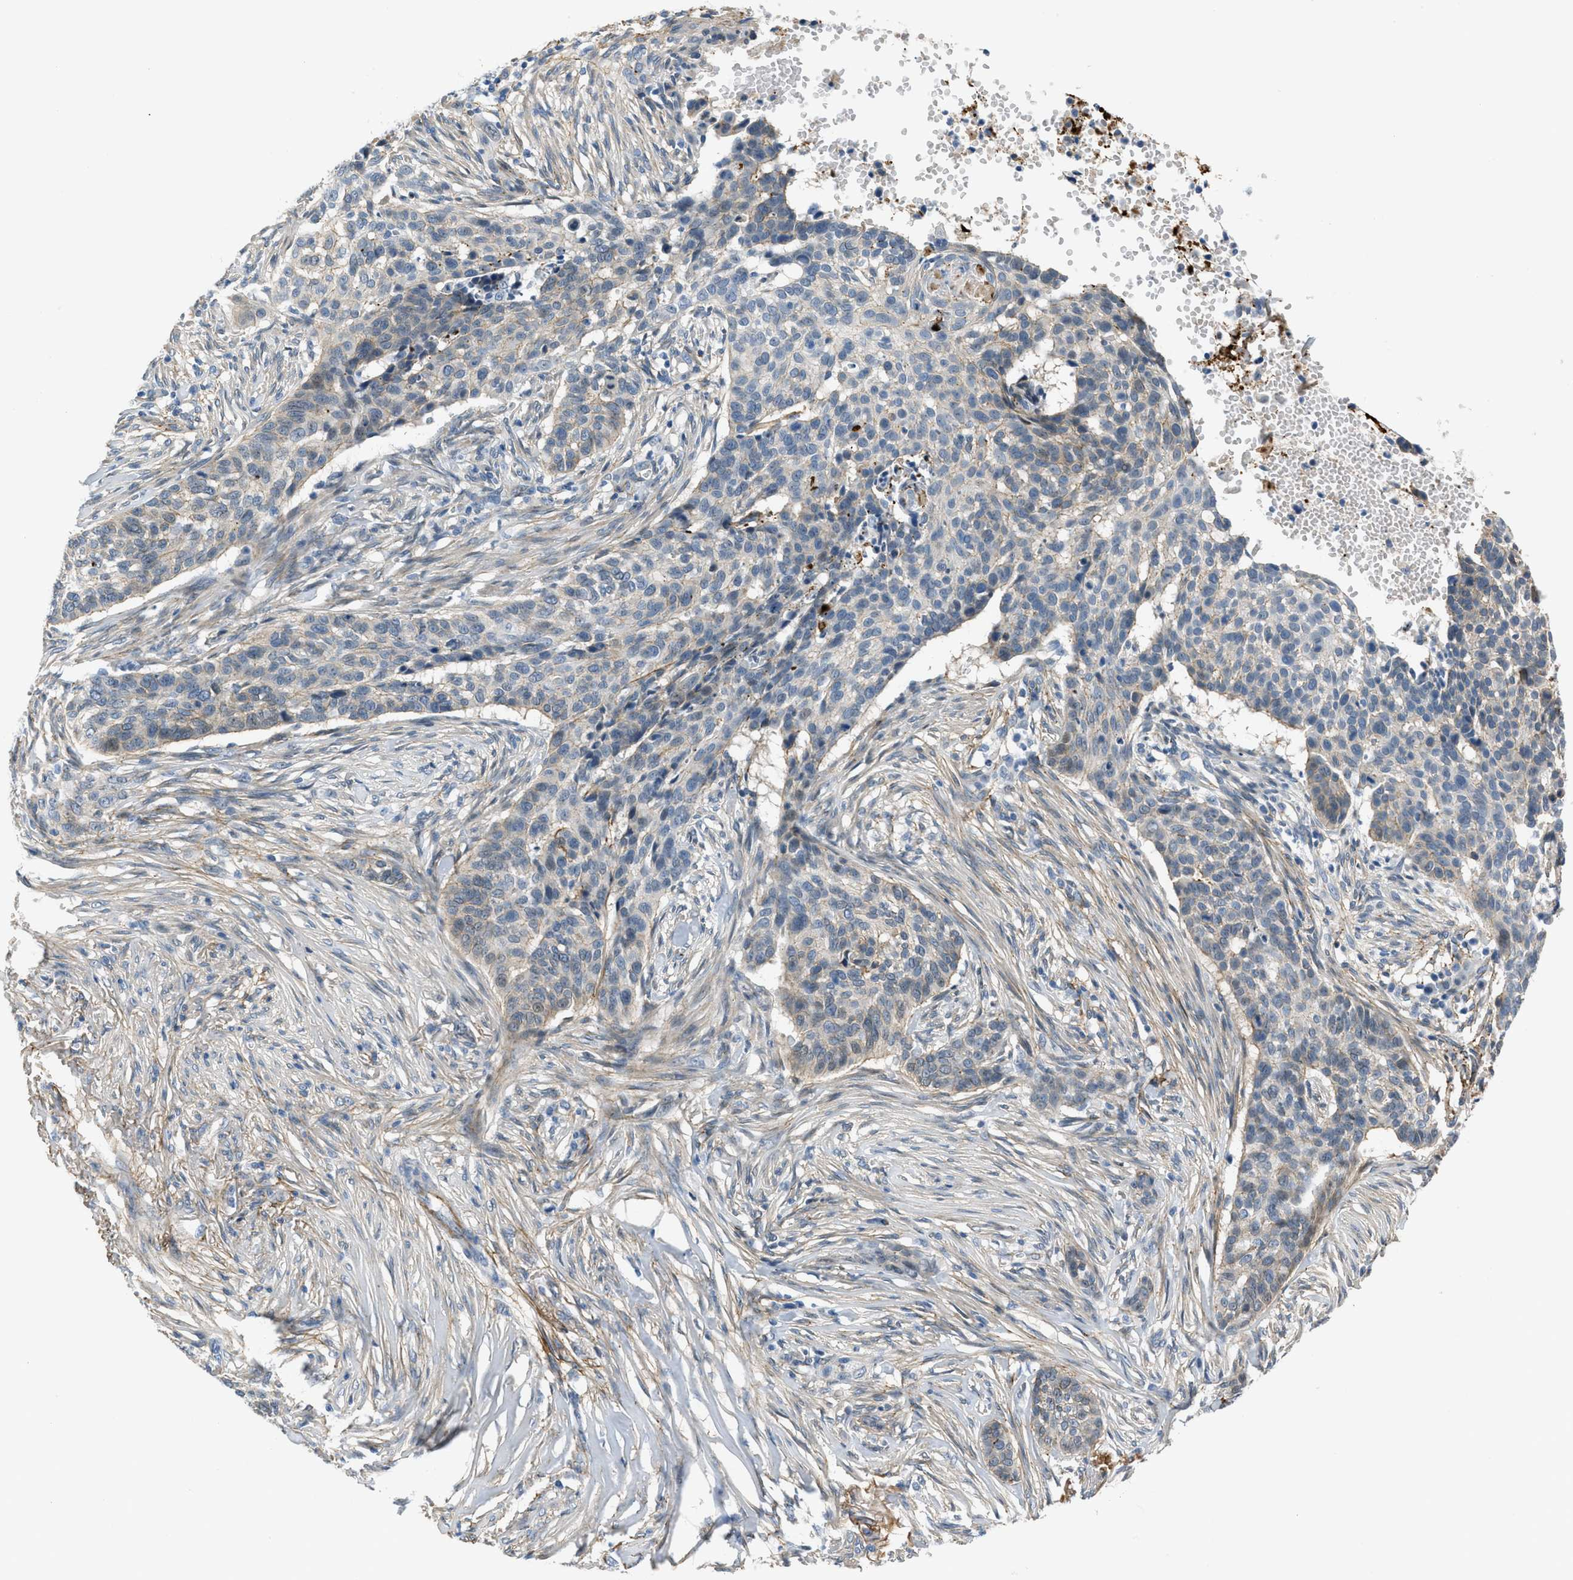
{"staining": {"intensity": "weak", "quantity": "<25%", "location": "cytoplasmic/membranous"}, "tissue": "skin cancer", "cell_type": "Tumor cells", "image_type": "cancer", "snomed": [{"axis": "morphology", "description": "Basal cell carcinoma"}, {"axis": "topography", "description": "Skin"}], "caption": "DAB immunohistochemical staining of skin cancer reveals no significant expression in tumor cells.", "gene": "FBN1", "patient": {"sex": "male", "age": 85}}